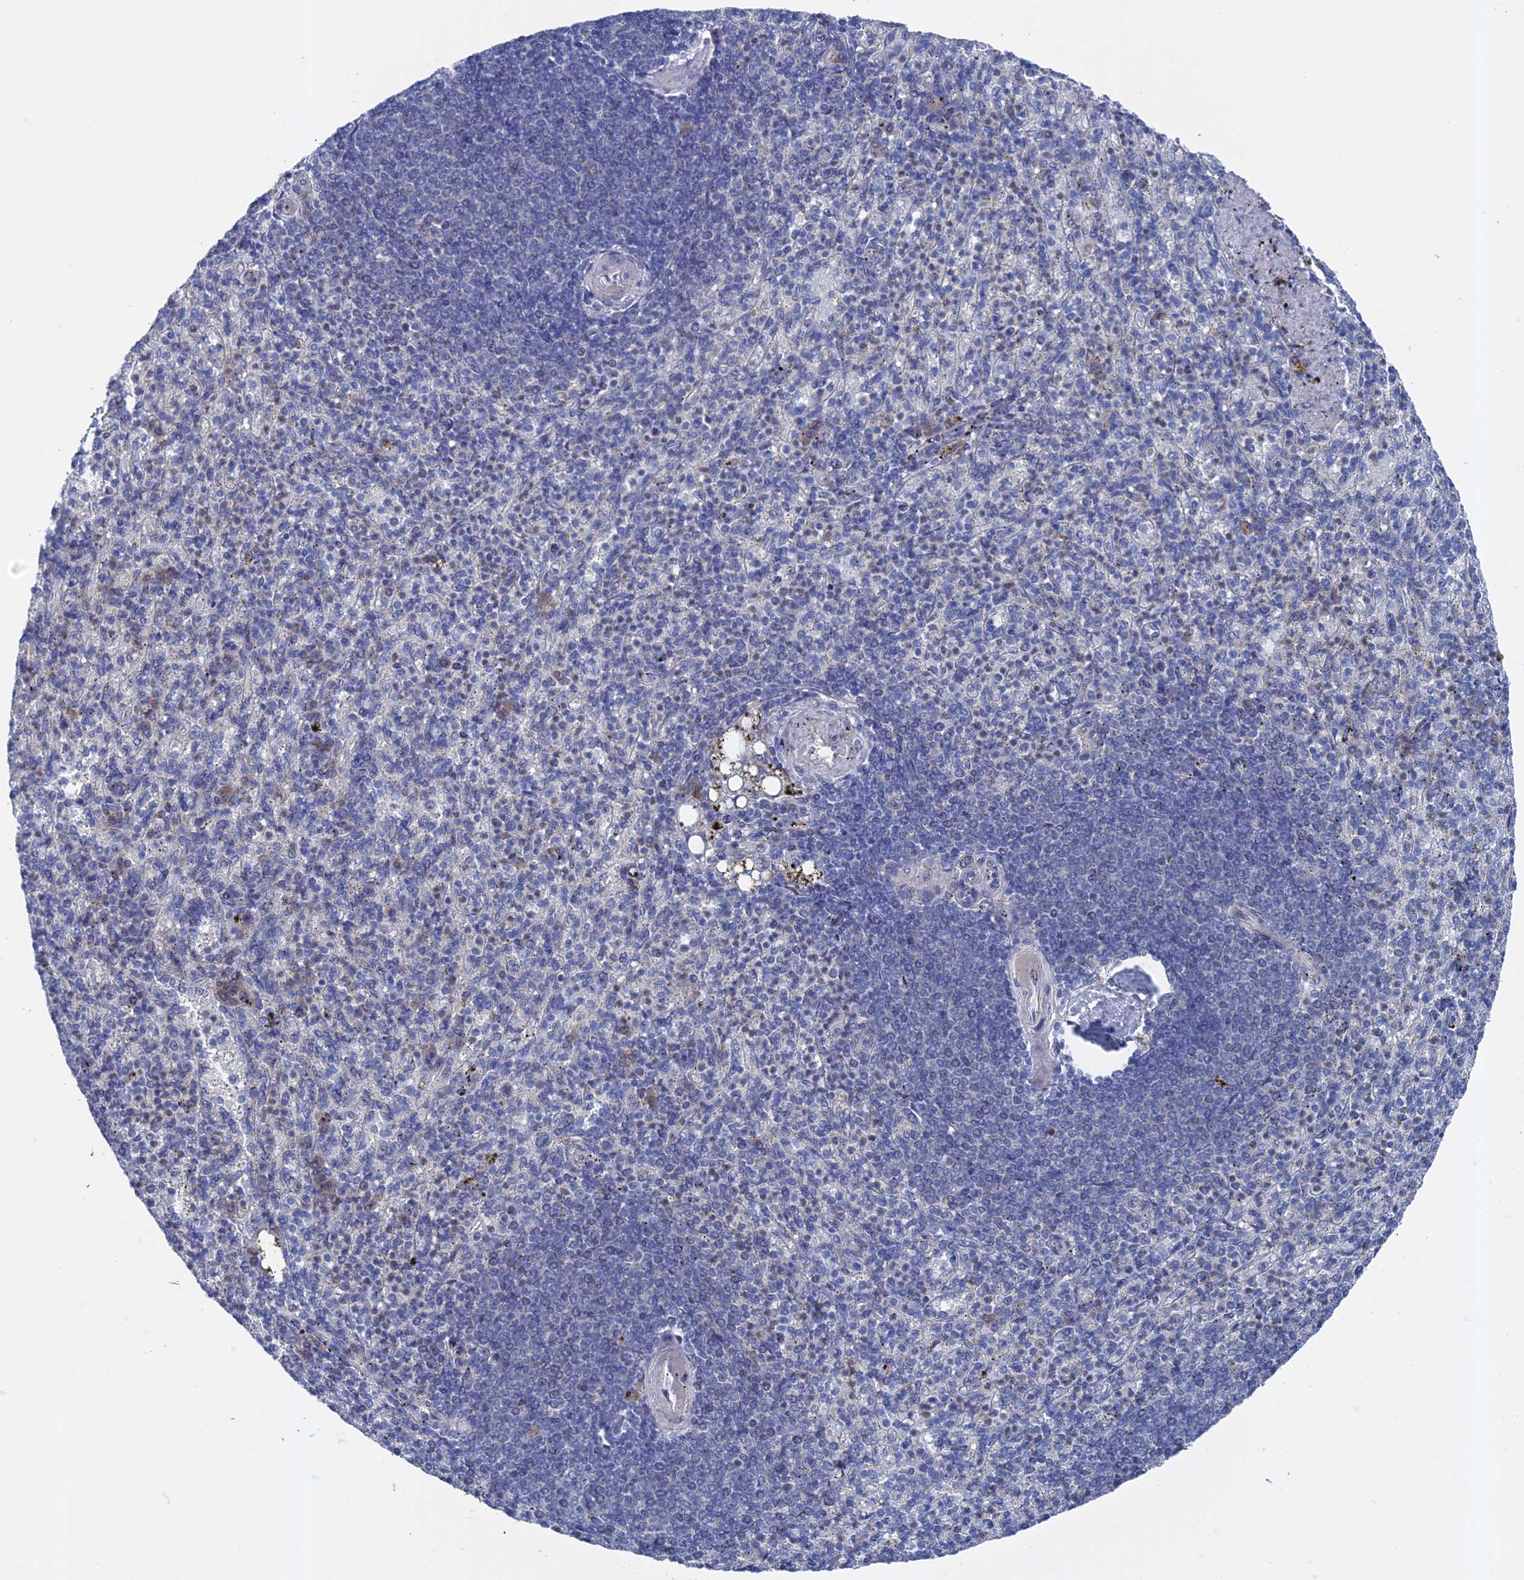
{"staining": {"intensity": "negative", "quantity": "none", "location": "none"}, "tissue": "spleen", "cell_type": "Cells in red pulp", "image_type": "normal", "snomed": [{"axis": "morphology", "description": "Normal tissue, NOS"}, {"axis": "topography", "description": "Spleen"}], "caption": "IHC image of unremarkable human spleen stained for a protein (brown), which demonstrates no positivity in cells in red pulp.", "gene": "TMEM161A", "patient": {"sex": "female", "age": 74}}